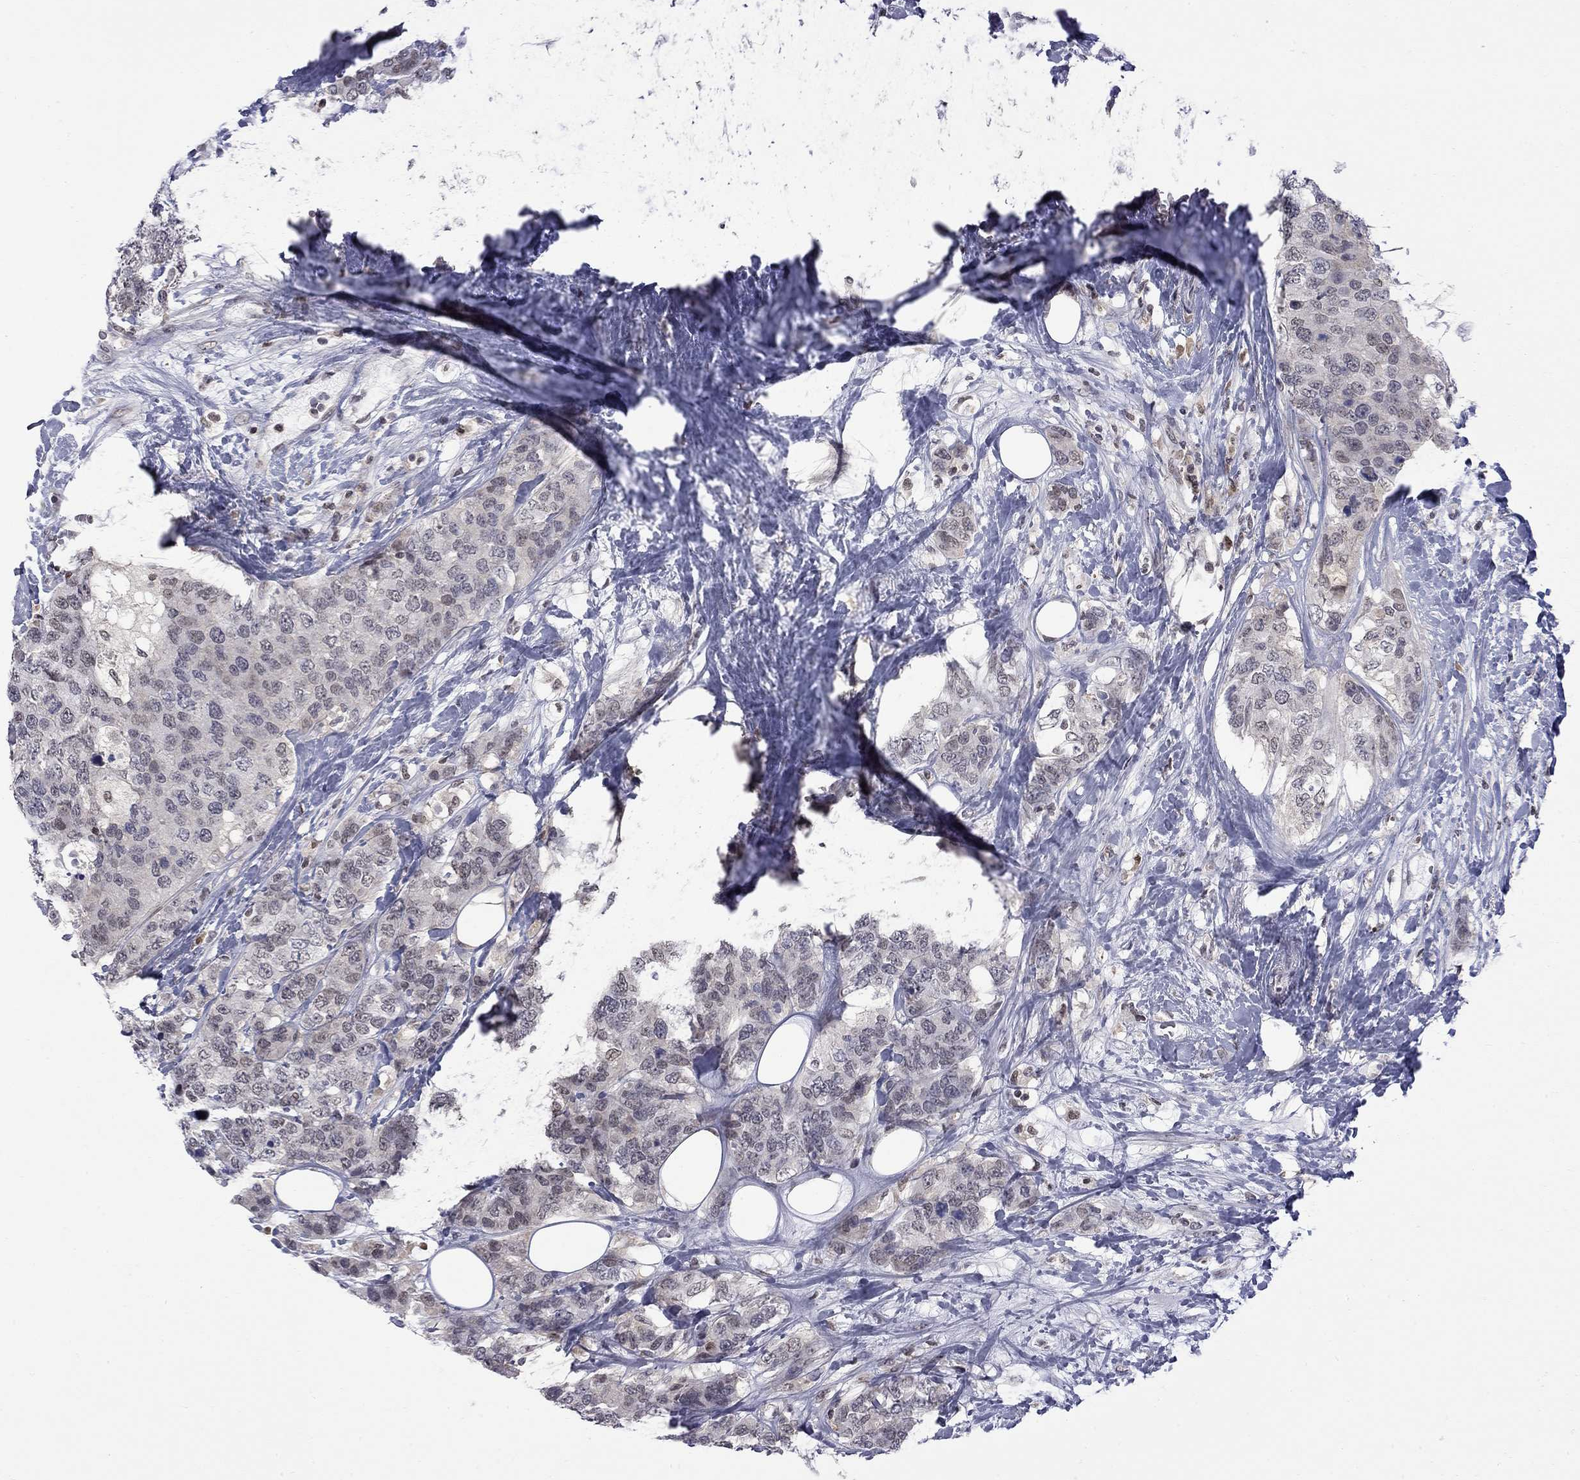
{"staining": {"intensity": "negative", "quantity": "none", "location": "none"}, "tissue": "breast cancer", "cell_type": "Tumor cells", "image_type": "cancer", "snomed": [{"axis": "morphology", "description": "Lobular carcinoma"}, {"axis": "topography", "description": "Breast"}], "caption": "Micrograph shows no significant protein positivity in tumor cells of breast cancer (lobular carcinoma).", "gene": "RFWD3", "patient": {"sex": "female", "age": 59}}